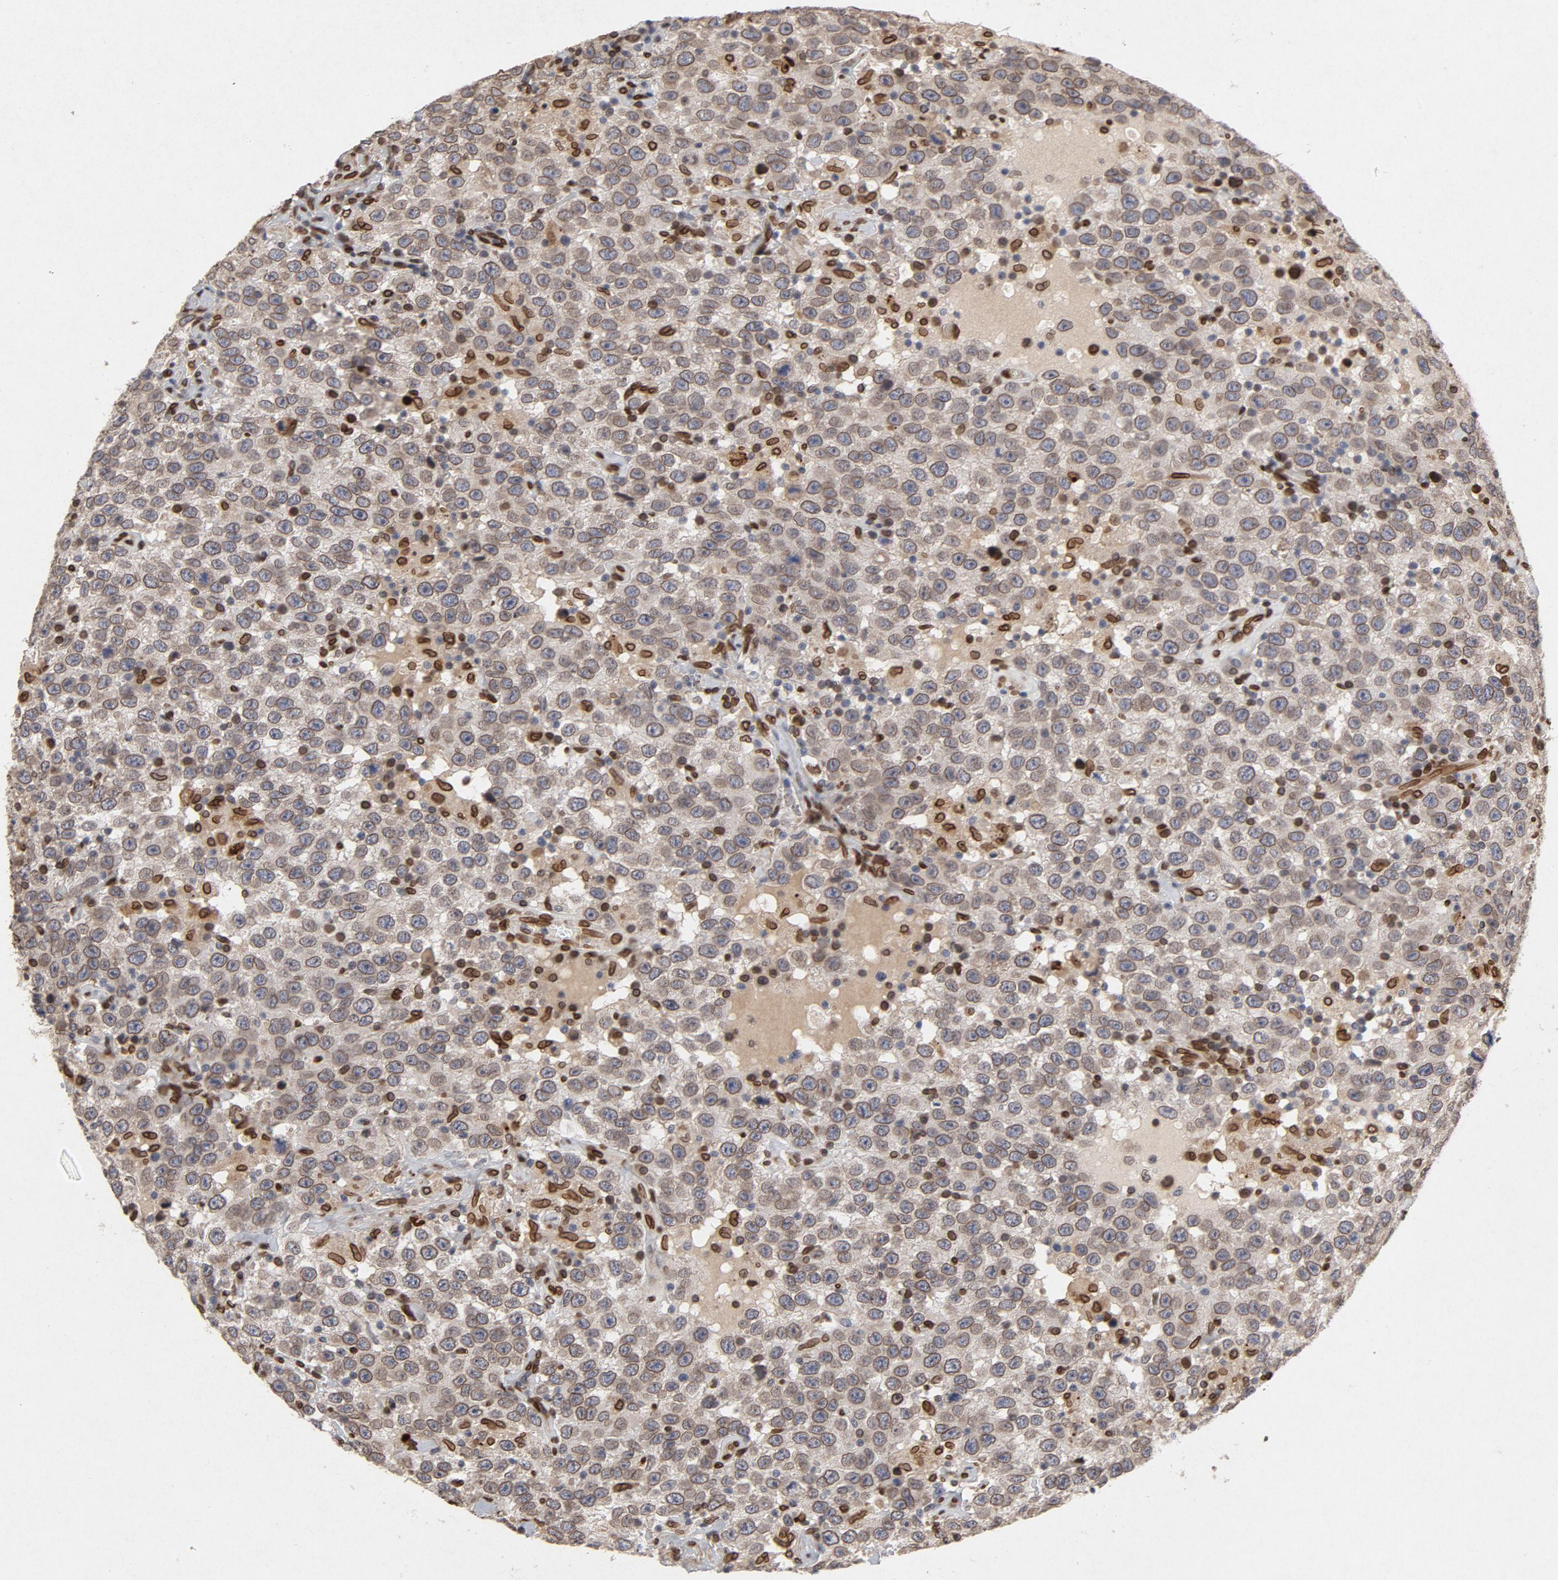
{"staining": {"intensity": "moderate", "quantity": ">75%", "location": "cytoplasmic/membranous,nuclear"}, "tissue": "testis cancer", "cell_type": "Tumor cells", "image_type": "cancer", "snomed": [{"axis": "morphology", "description": "Seminoma, NOS"}, {"axis": "topography", "description": "Testis"}], "caption": "IHC staining of testis cancer, which displays medium levels of moderate cytoplasmic/membranous and nuclear positivity in about >75% of tumor cells indicating moderate cytoplasmic/membranous and nuclear protein positivity. The staining was performed using DAB (brown) for protein detection and nuclei were counterstained in hematoxylin (blue).", "gene": "LMNA", "patient": {"sex": "male", "age": 41}}